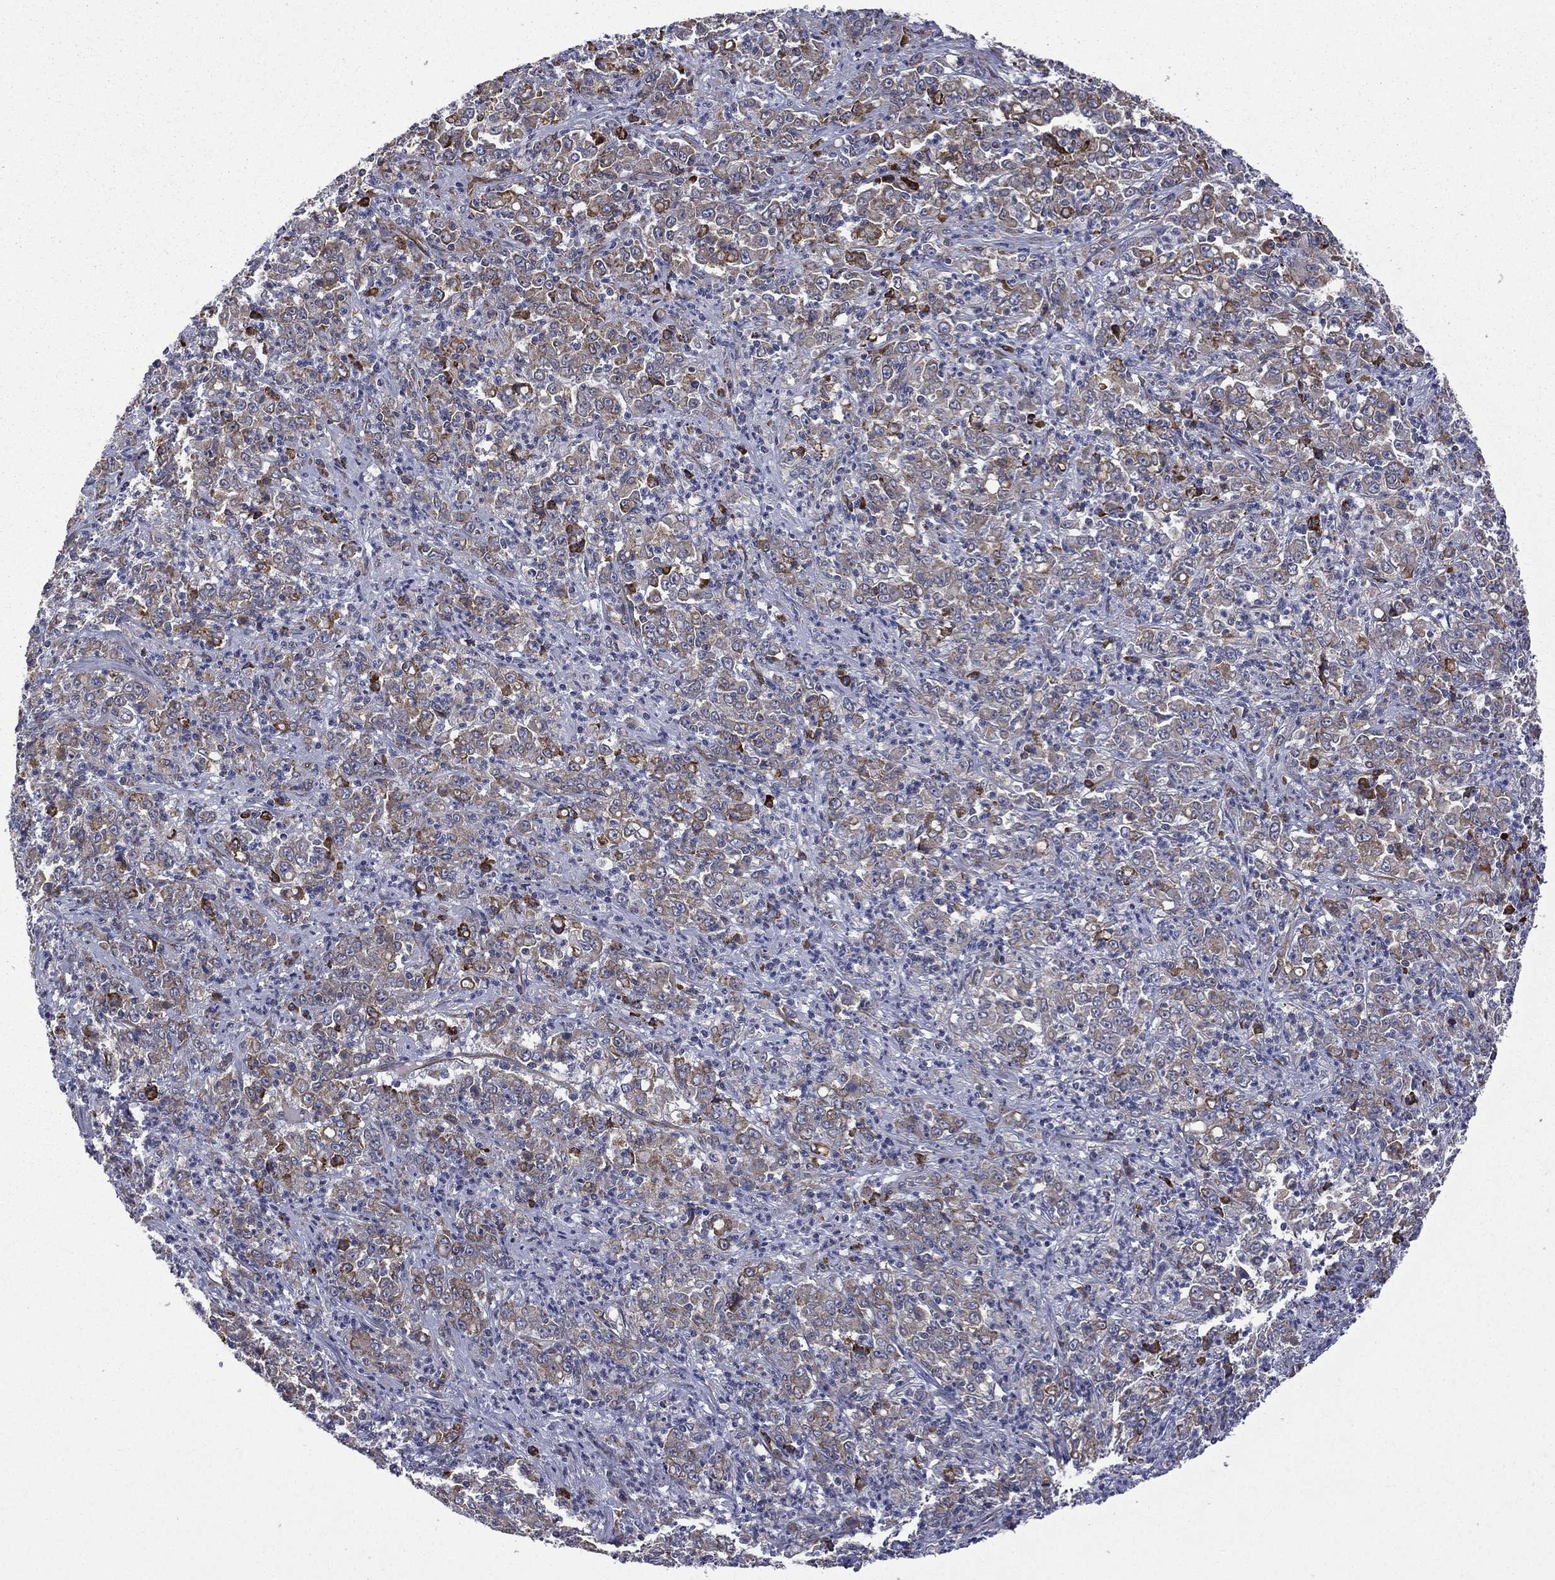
{"staining": {"intensity": "moderate", "quantity": ">75%", "location": "cytoplasmic/membranous"}, "tissue": "stomach cancer", "cell_type": "Tumor cells", "image_type": "cancer", "snomed": [{"axis": "morphology", "description": "Adenocarcinoma, NOS"}, {"axis": "topography", "description": "Stomach, lower"}], "caption": "Human stomach cancer (adenocarcinoma) stained for a protein (brown) exhibits moderate cytoplasmic/membranous positive staining in approximately >75% of tumor cells.", "gene": "C20orf96", "patient": {"sex": "female", "age": 71}}